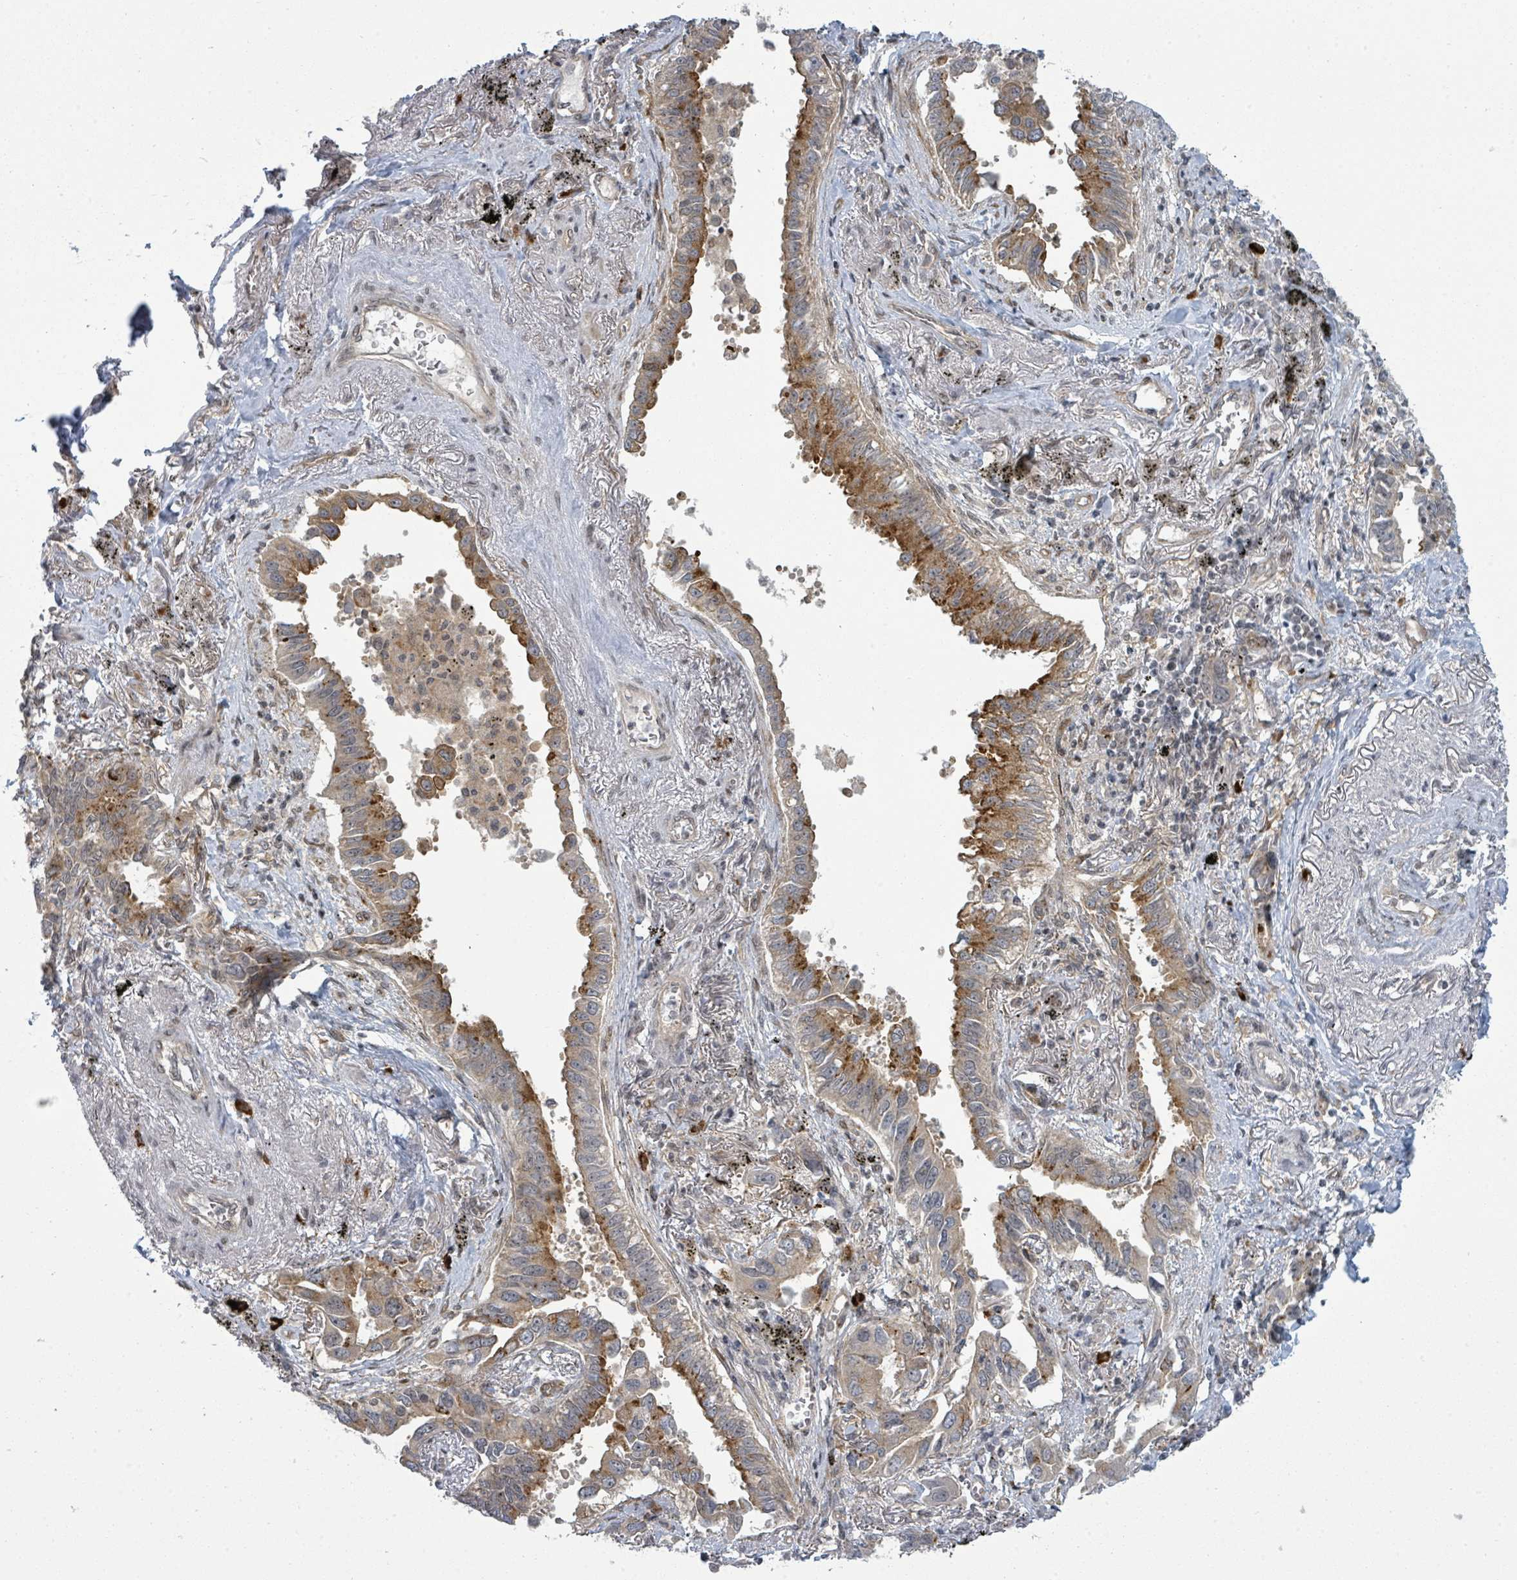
{"staining": {"intensity": "moderate", "quantity": ">75%", "location": "cytoplasmic/membranous"}, "tissue": "lung cancer", "cell_type": "Tumor cells", "image_type": "cancer", "snomed": [{"axis": "morphology", "description": "Adenocarcinoma, NOS"}, {"axis": "topography", "description": "Lung"}], "caption": "Immunohistochemical staining of lung adenocarcinoma shows medium levels of moderate cytoplasmic/membranous staining in approximately >75% of tumor cells.", "gene": "PSMG2", "patient": {"sex": "male", "age": 67}}